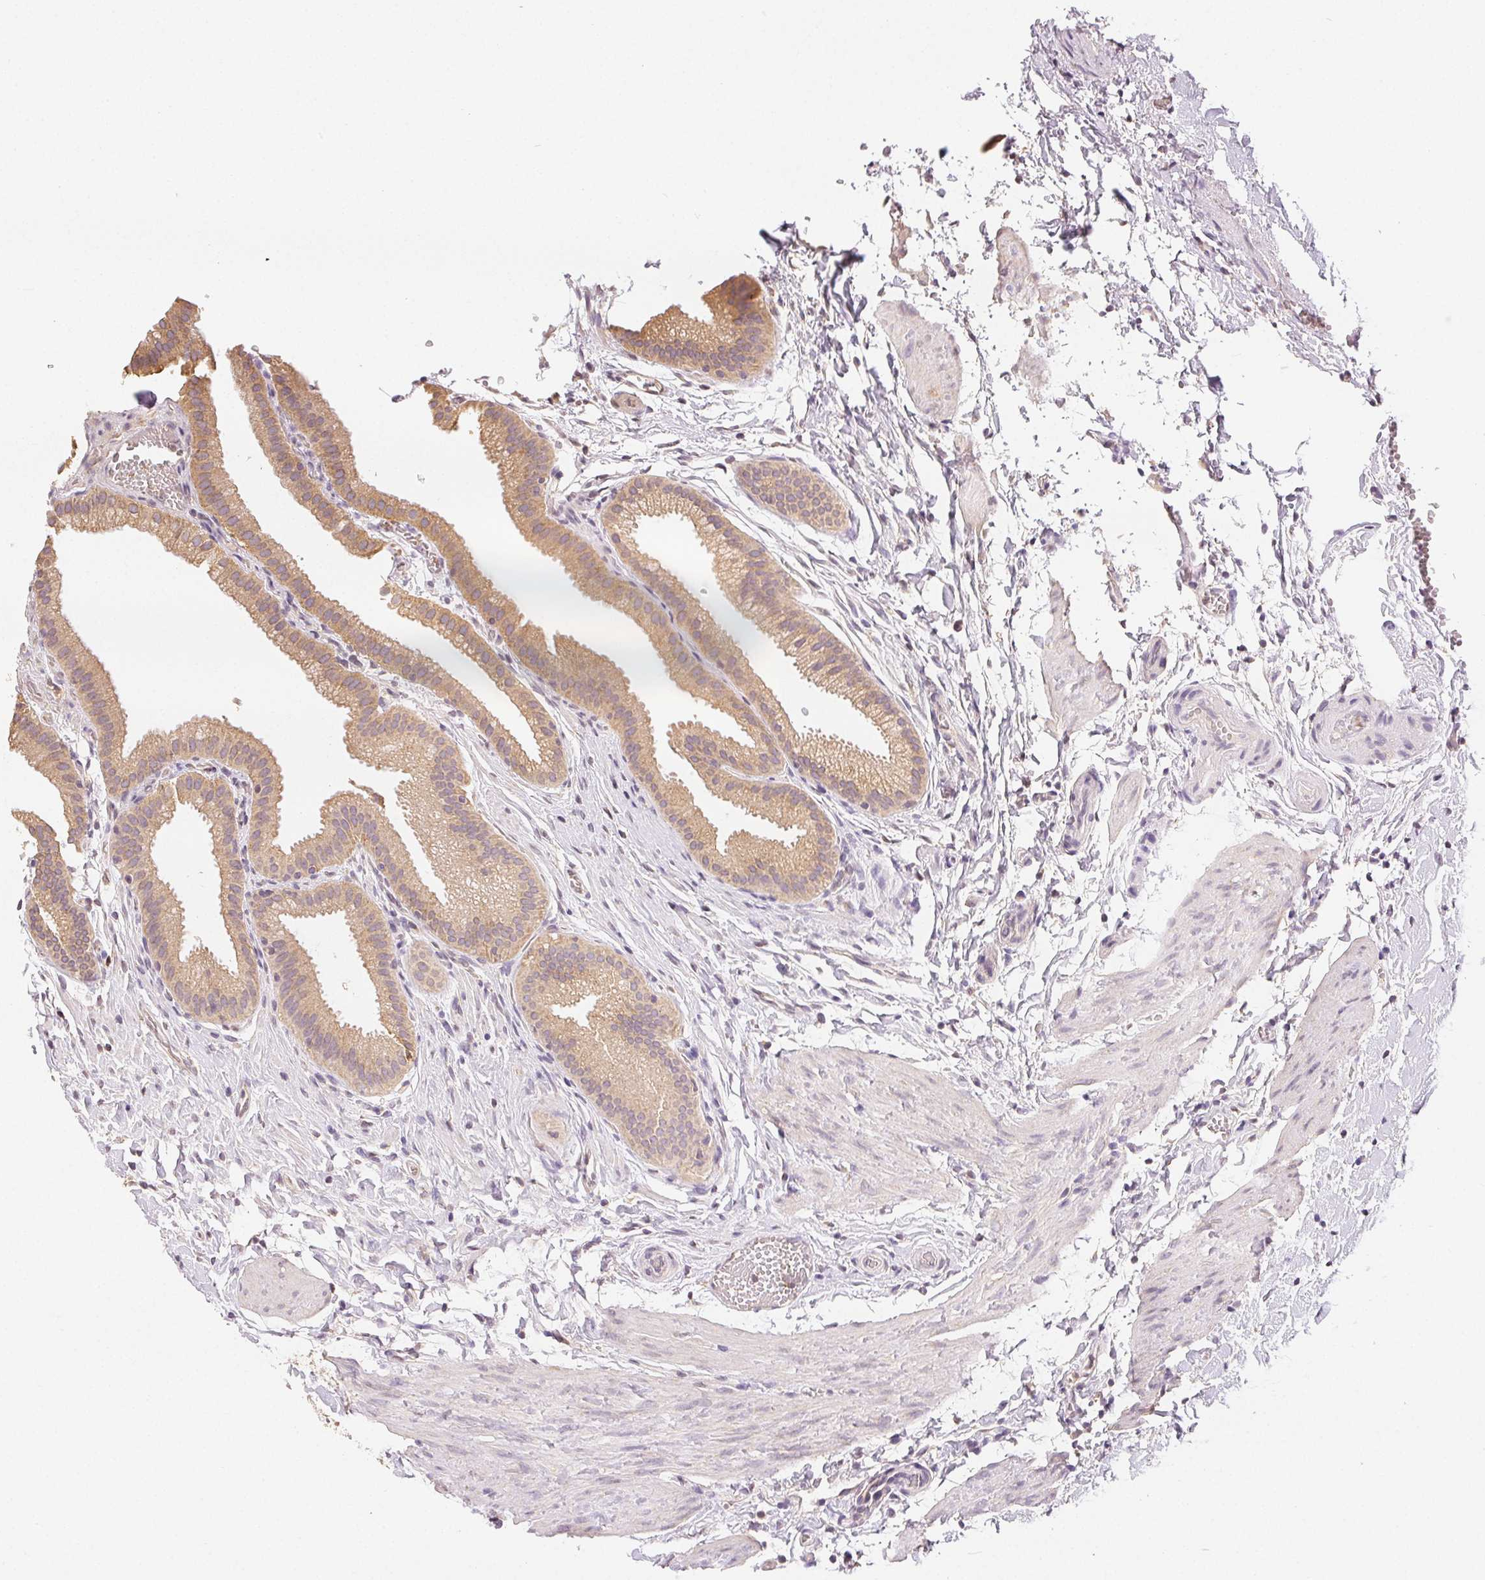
{"staining": {"intensity": "weak", "quantity": ">75%", "location": "cytoplasmic/membranous"}, "tissue": "gallbladder", "cell_type": "Glandular cells", "image_type": "normal", "snomed": [{"axis": "morphology", "description": "Normal tissue, NOS"}, {"axis": "topography", "description": "Gallbladder"}], "caption": "Glandular cells reveal weak cytoplasmic/membranous expression in about >75% of cells in unremarkable gallbladder.", "gene": "SEZ6L2", "patient": {"sex": "female", "age": 63}}